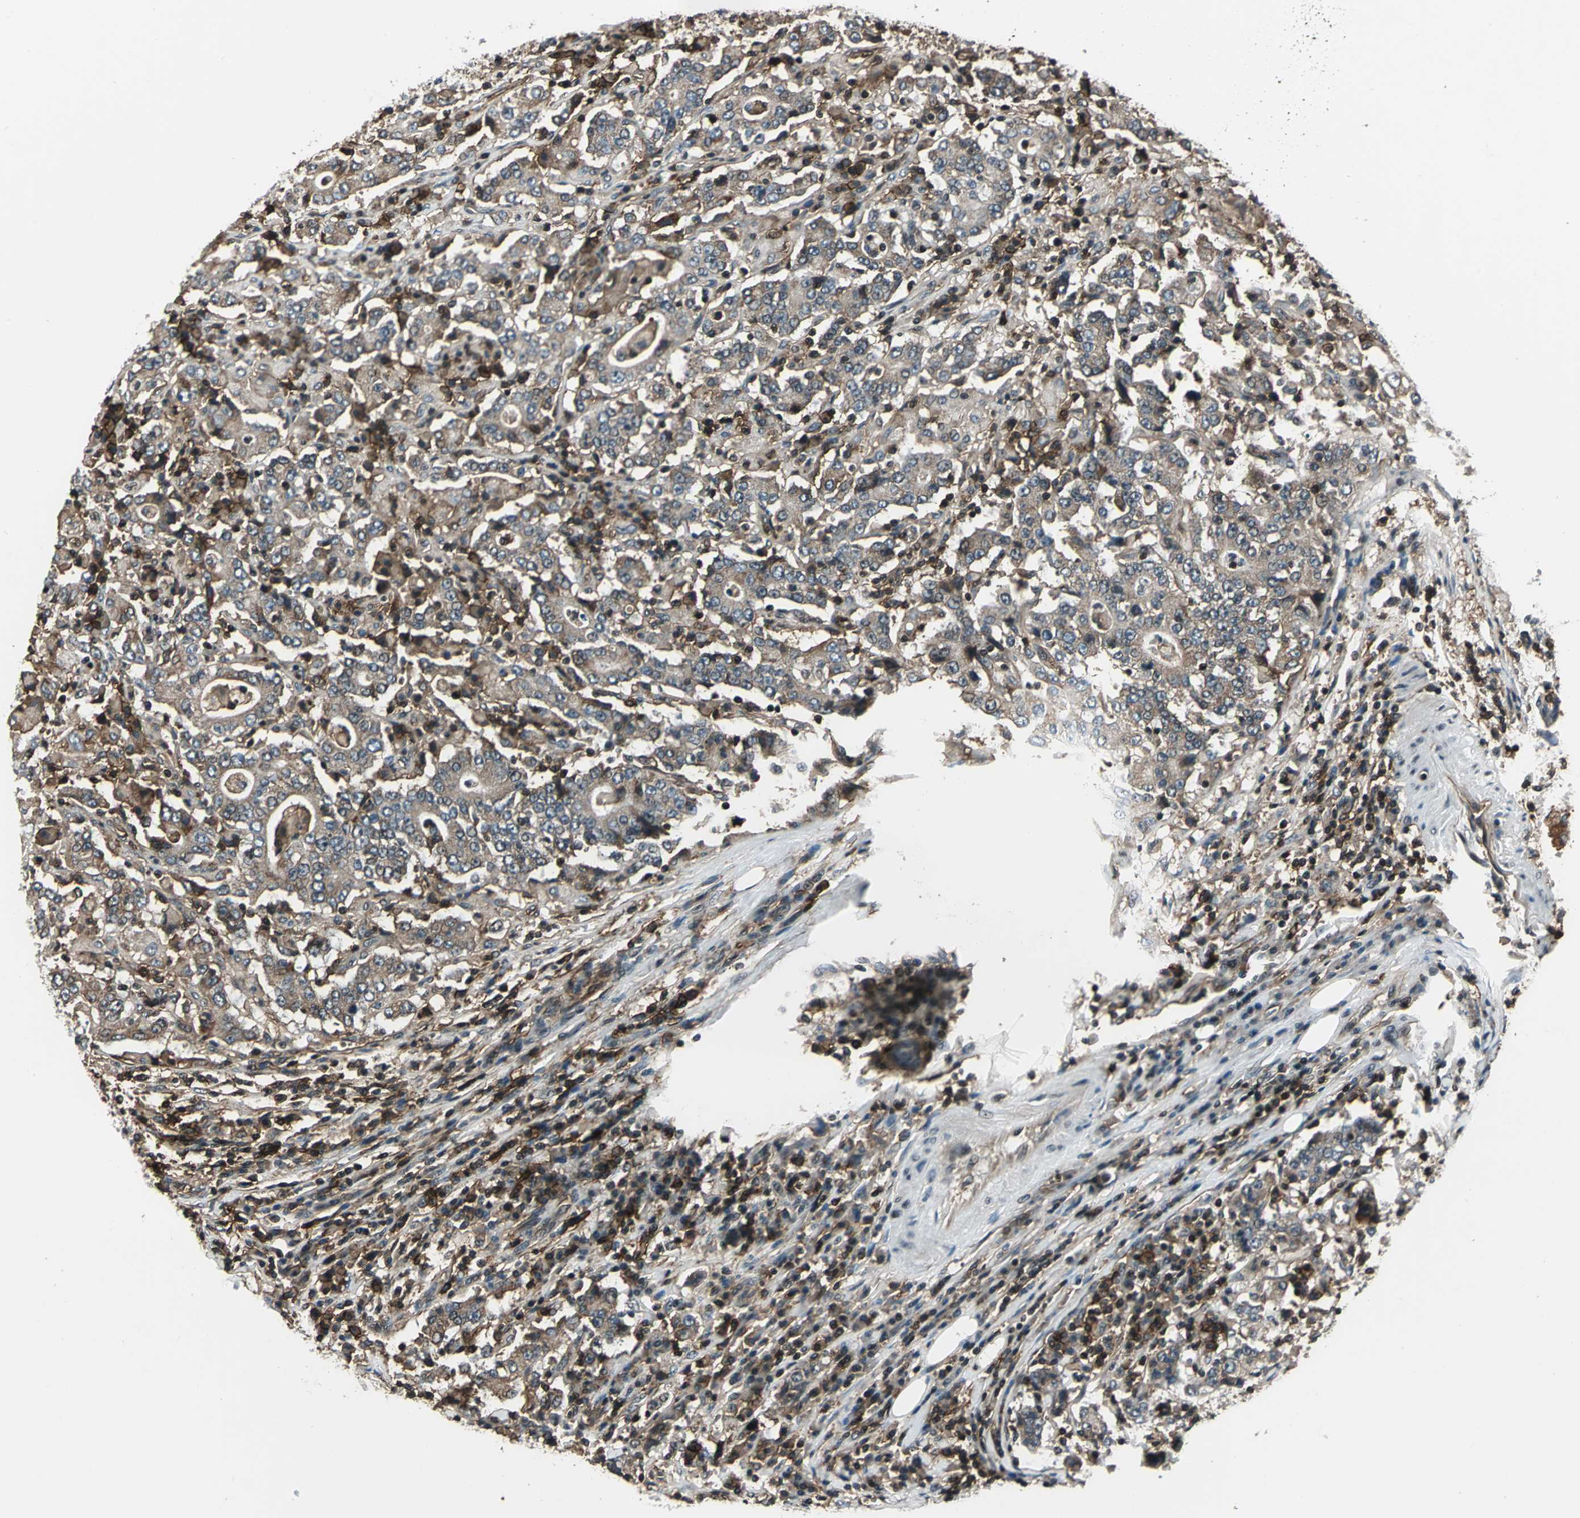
{"staining": {"intensity": "moderate", "quantity": "25%-75%", "location": "cytoplasmic/membranous"}, "tissue": "stomach cancer", "cell_type": "Tumor cells", "image_type": "cancer", "snomed": [{"axis": "morphology", "description": "Normal tissue, NOS"}, {"axis": "morphology", "description": "Adenocarcinoma, NOS"}, {"axis": "topography", "description": "Stomach, upper"}, {"axis": "topography", "description": "Stomach"}], "caption": "Immunohistochemistry of stomach cancer reveals medium levels of moderate cytoplasmic/membranous positivity in approximately 25%-75% of tumor cells. (DAB (3,3'-diaminobenzidine) = brown stain, brightfield microscopy at high magnification).", "gene": "NR2C2", "patient": {"sex": "male", "age": 59}}